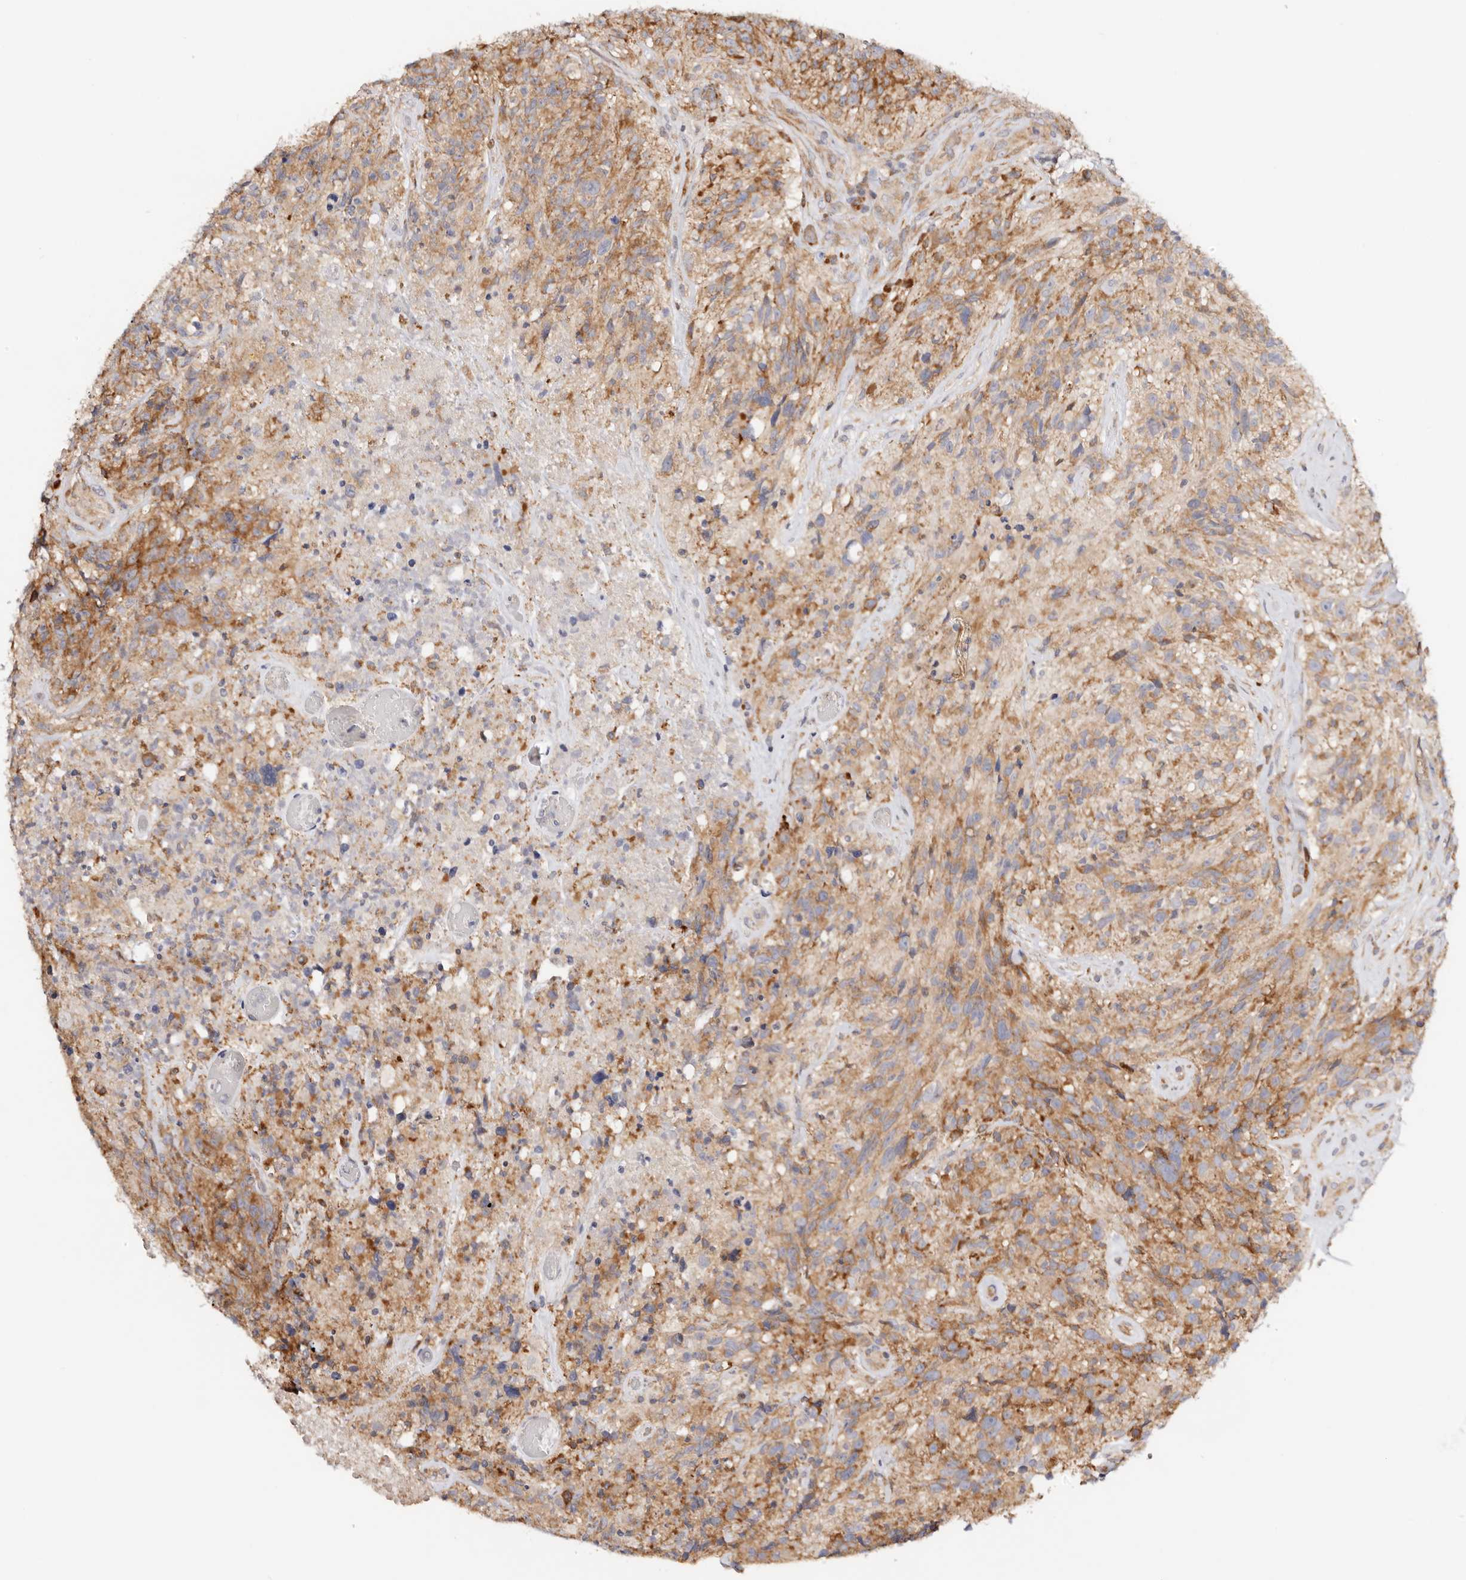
{"staining": {"intensity": "moderate", "quantity": ">75%", "location": "cytoplasmic/membranous"}, "tissue": "glioma", "cell_type": "Tumor cells", "image_type": "cancer", "snomed": [{"axis": "morphology", "description": "Glioma, malignant, High grade"}, {"axis": "topography", "description": "Brain"}], "caption": "Immunohistochemistry (IHC) of human malignant high-grade glioma shows medium levels of moderate cytoplasmic/membranous staining in approximately >75% of tumor cells. (brown staining indicates protein expression, while blue staining denotes nuclei).", "gene": "GNA13", "patient": {"sex": "male", "age": 69}}